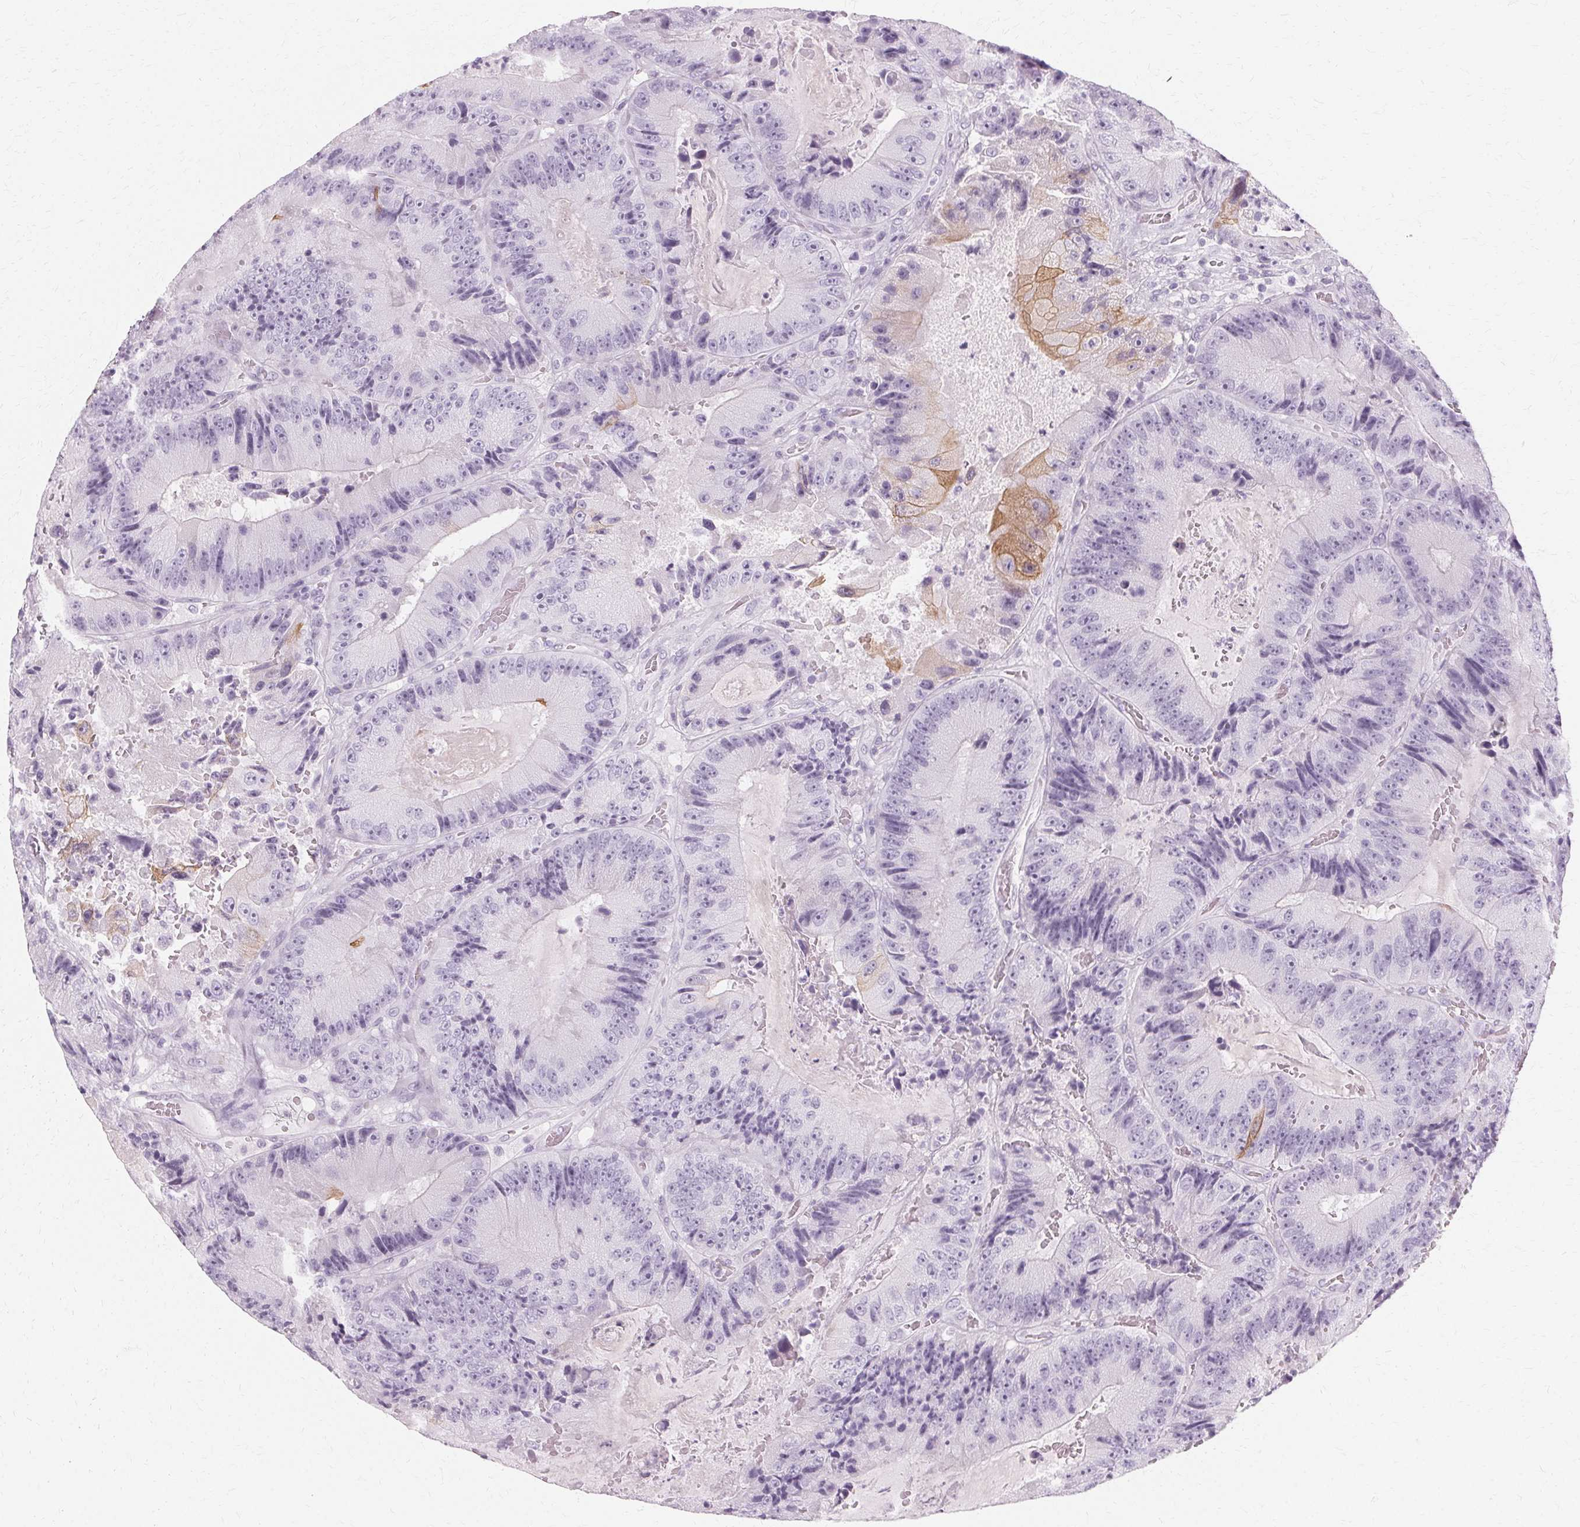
{"staining": {"intensity": "negative", "quantity": "none", "location": "none"}, "tissue": "colorectal cancer", "cell_type": "Tumor cells", "image_type": "cancer", "snomed": [{"axis": "morphology", "description": "Adenocarcinoma, NOS"}, {"axis": "topography", "description": "Colon"}], "caption": "The image shows no significant expression in tumor cells of colorectal cancer.", "gene": "KRT6C", "patient": {"sex": "female", "age": 86}}